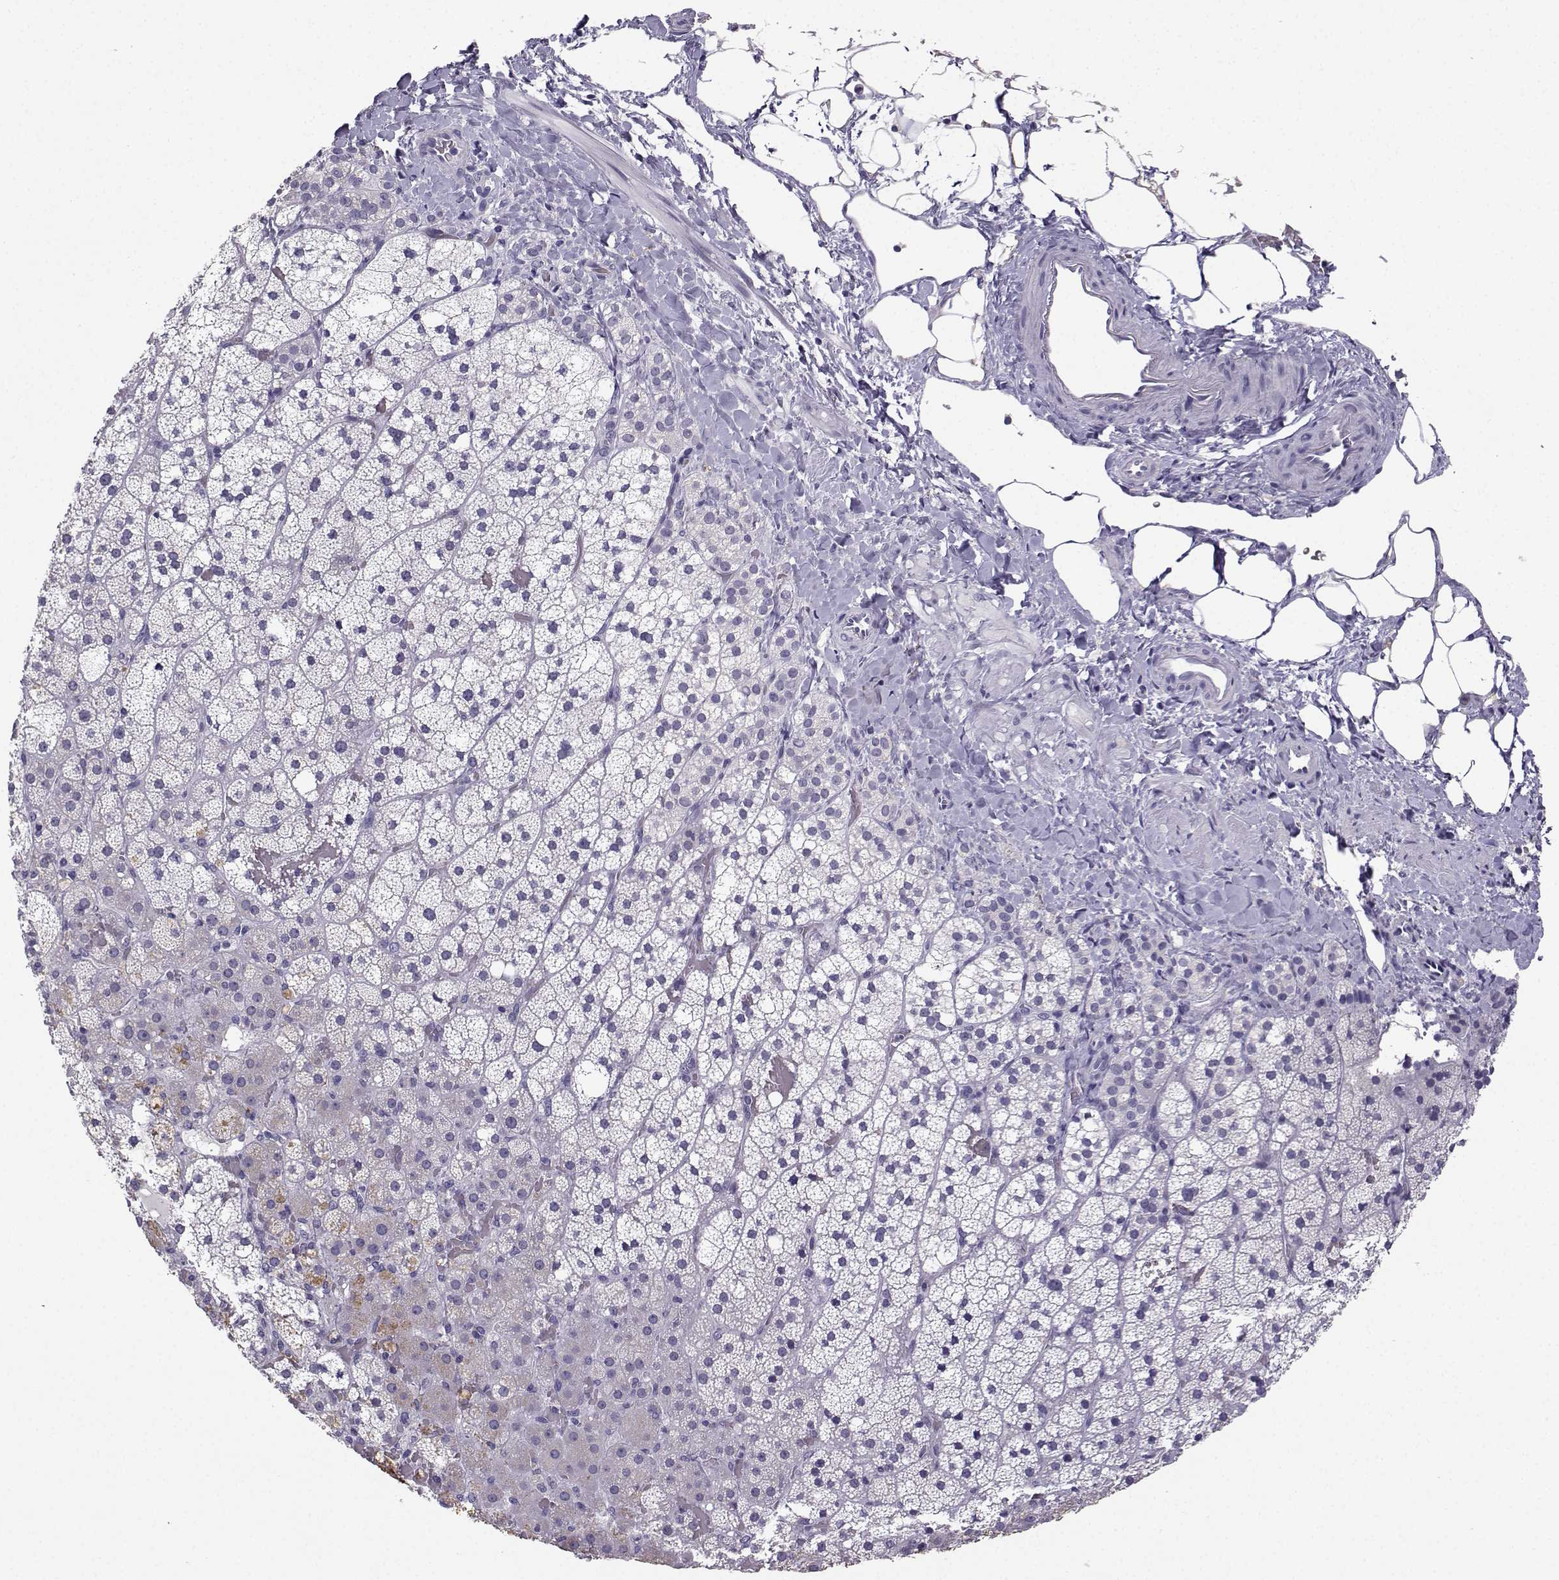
{"staining": {"intensity": "weak", "quantity": "<25%", "location": "cytoplasmic/membranous"}, "tissue": "adrenal gland", "cell_type": "Glandular cells", "image_type": "normal", "snomed": [{"axis": "morphology", "description": "Normal tissue, NOS"}, {"axis": "topography", "description": "Adrenal gland"}], "caption": "High magnification brightfield microscopy of unremarkable adrenal gland stained with DAB (3,3'-diaminobenzidine) (brown) and counterstained with hematoxylin (blue): glandular cells show no significant positivity.", "gene": "TBR1", "patient": {"sex": "male", "age": 53}}